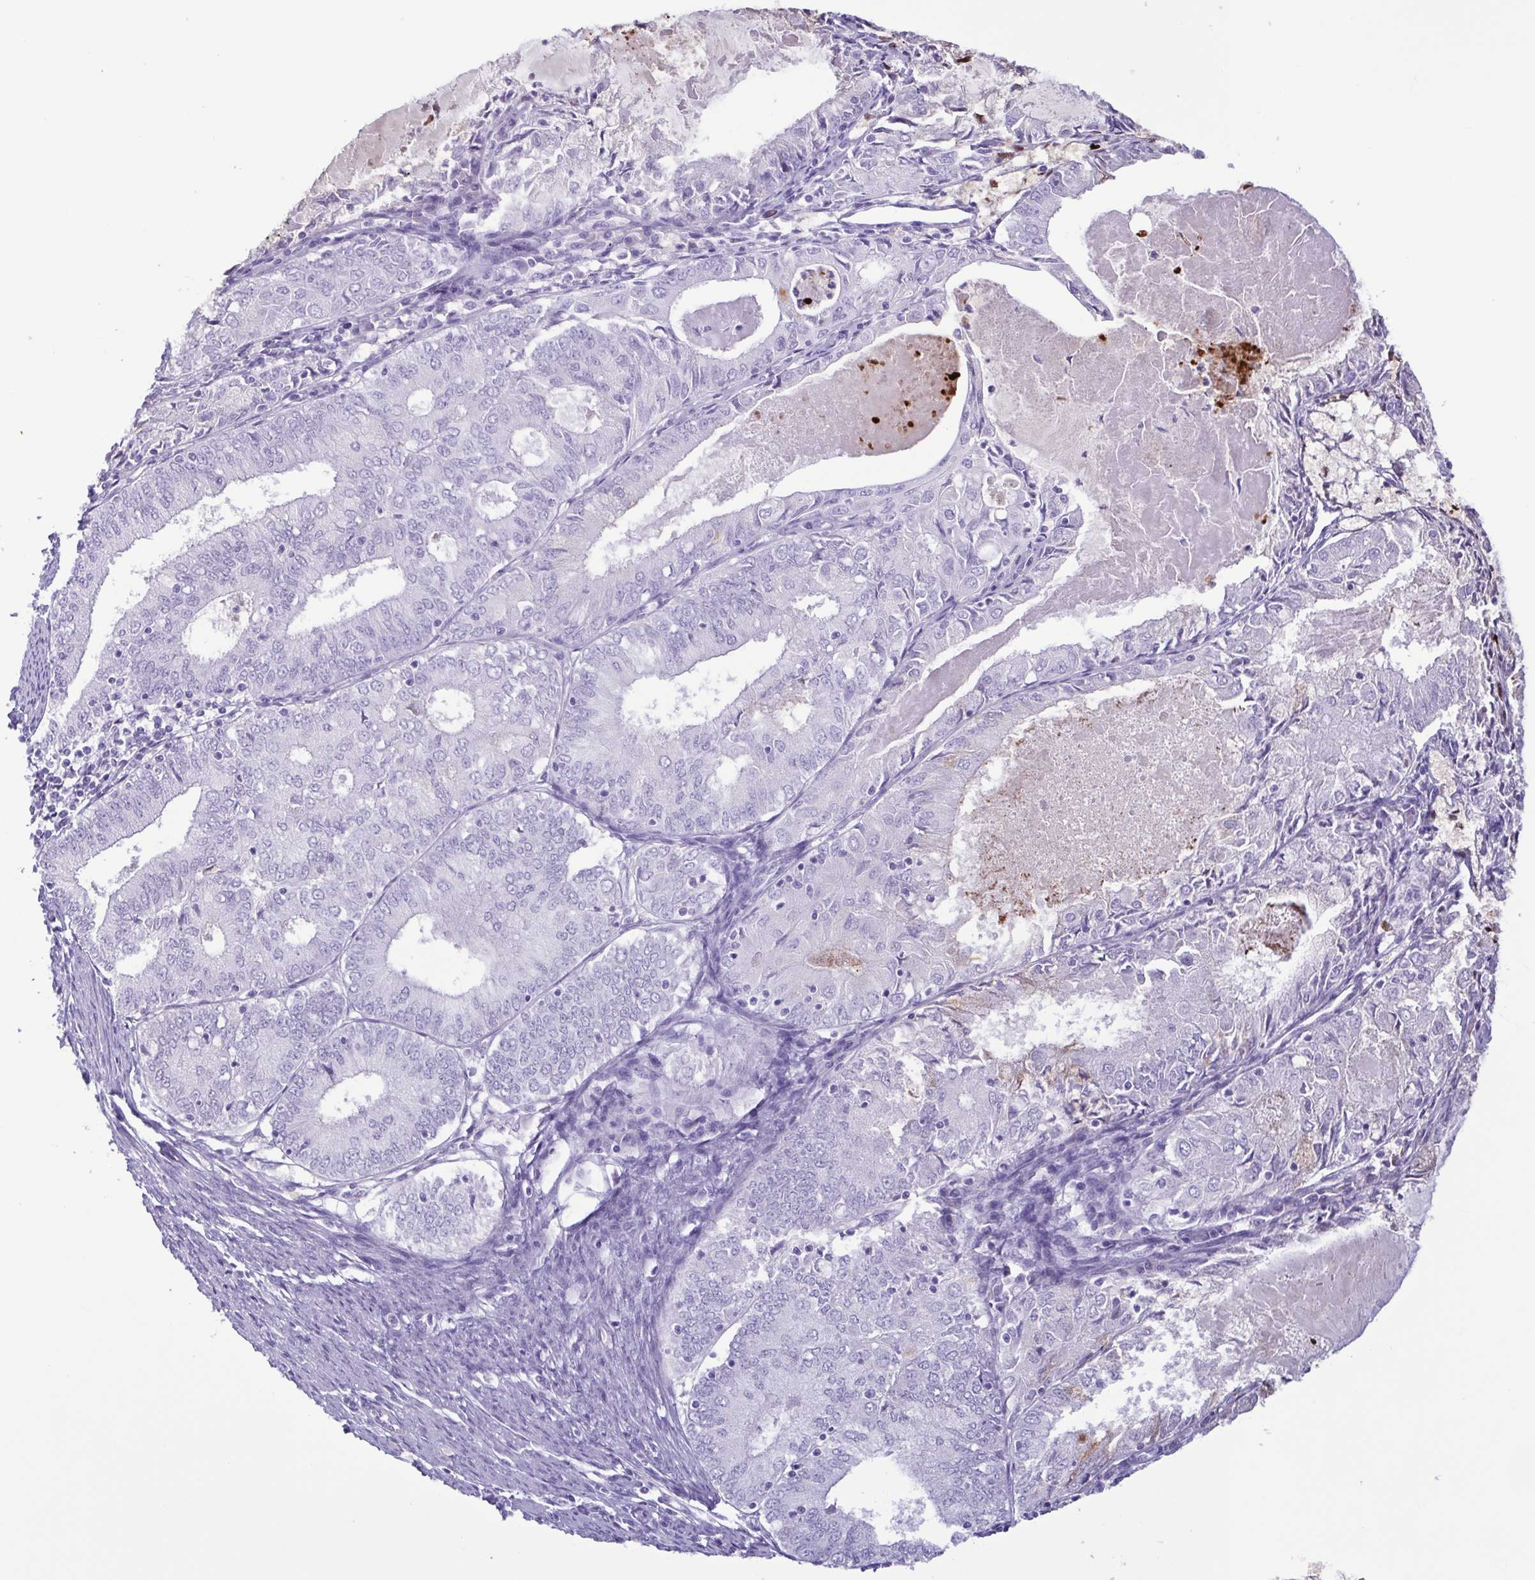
{"staining": {"intensity": "negative", "quantity": "none", "location": "none"}, "tissue": "endometrial cancer", "cell_type": "Tumor cells", "image_type": "cancer", "snomed": [{"axis": "morphology", "description": "Adenocarcinoma, NOS"}, {"axis": "topography", "description": "Endometrium"}], "caption": "This is an IHC micrograph of adenocarcinoma (endometrial). There is no positivity in tumor cells.", "gene": "LTF", "patient": {"sex": "female", "age": 57}}